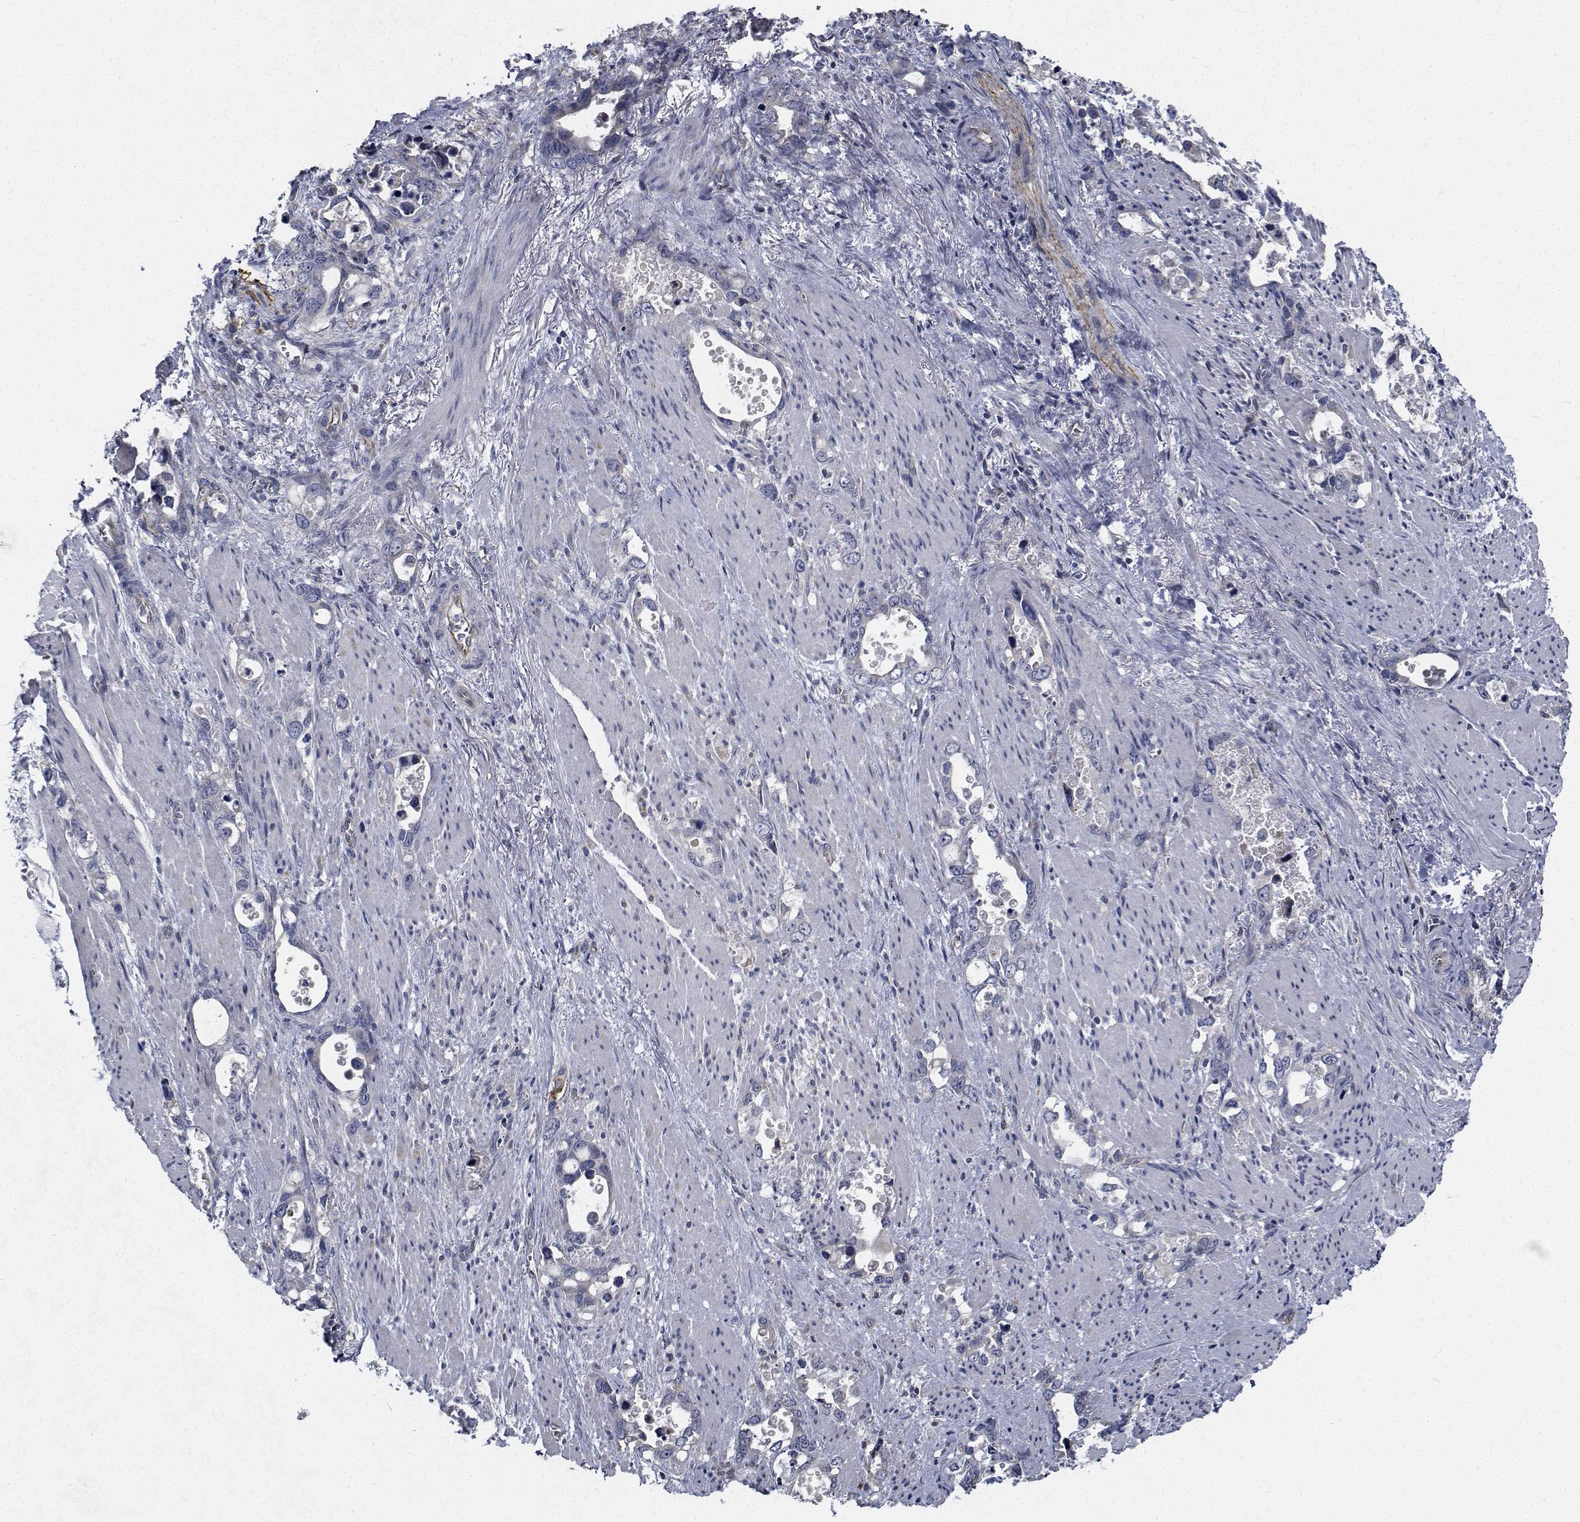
{"staining": {"intensity": "negative", "quantity": "none", "location": "none"}, "tissue": "stomach cancer", "cell_type": "Tumor cells", "image_type": "cancer", "snomed": [{"axis": "morphology", "description": "Normal tissue, NOS"}, {"axis": "morphology", "description": "Adenocarcinoma, NOS"}, {"axis": "topography", "description": "Esophagus"}, {"axis": "topography", "description": "Stomach, upper"}], "caption": "Protein analysis of adenocarcinoma (stomach) displays no significant expression in tumor cells.", "gene": "TTBK1", "patient": {"sex": "male", "age": 74}}